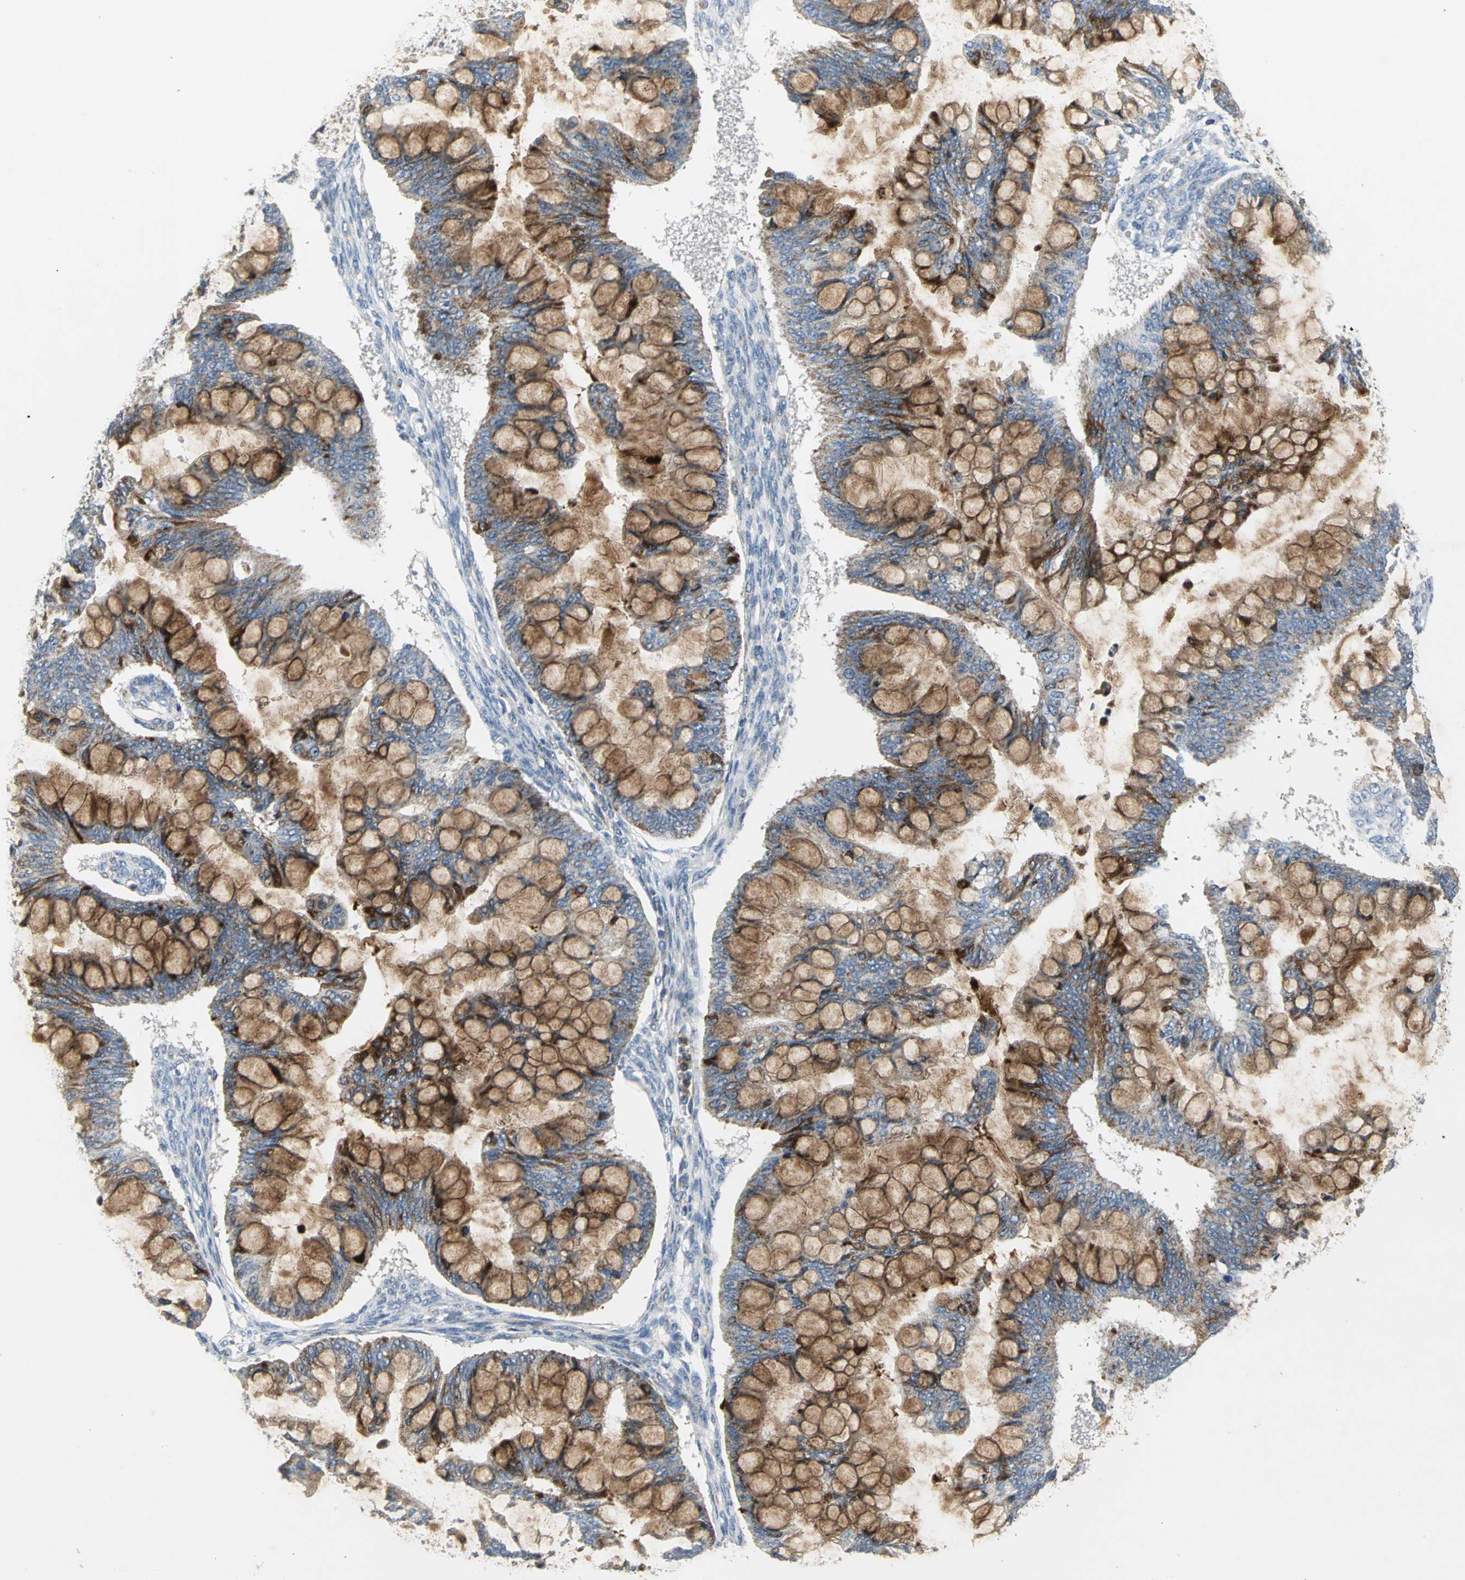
{"staining": {"intensity": "strong", "quantity": "25%-75%", "location": "cytoplasmic/membranous"}, "tissue": "ovarian cancer", "cell_type": "Tumor cells", "image_type": "cancer", "snomed": [{"axis": "morphology", "description": "Cystadenocarcinoma, mucinous, NOS"}, {"axis": "topography", "description": "Ovary"}], "caption": "Ovarian cancer (mucinous cystadenocarcinoma) stained with a protein marker shows strong staining in tumor cells.", "gene": "SPPL2B", "patient": {"sex": "female", "age": 73}}